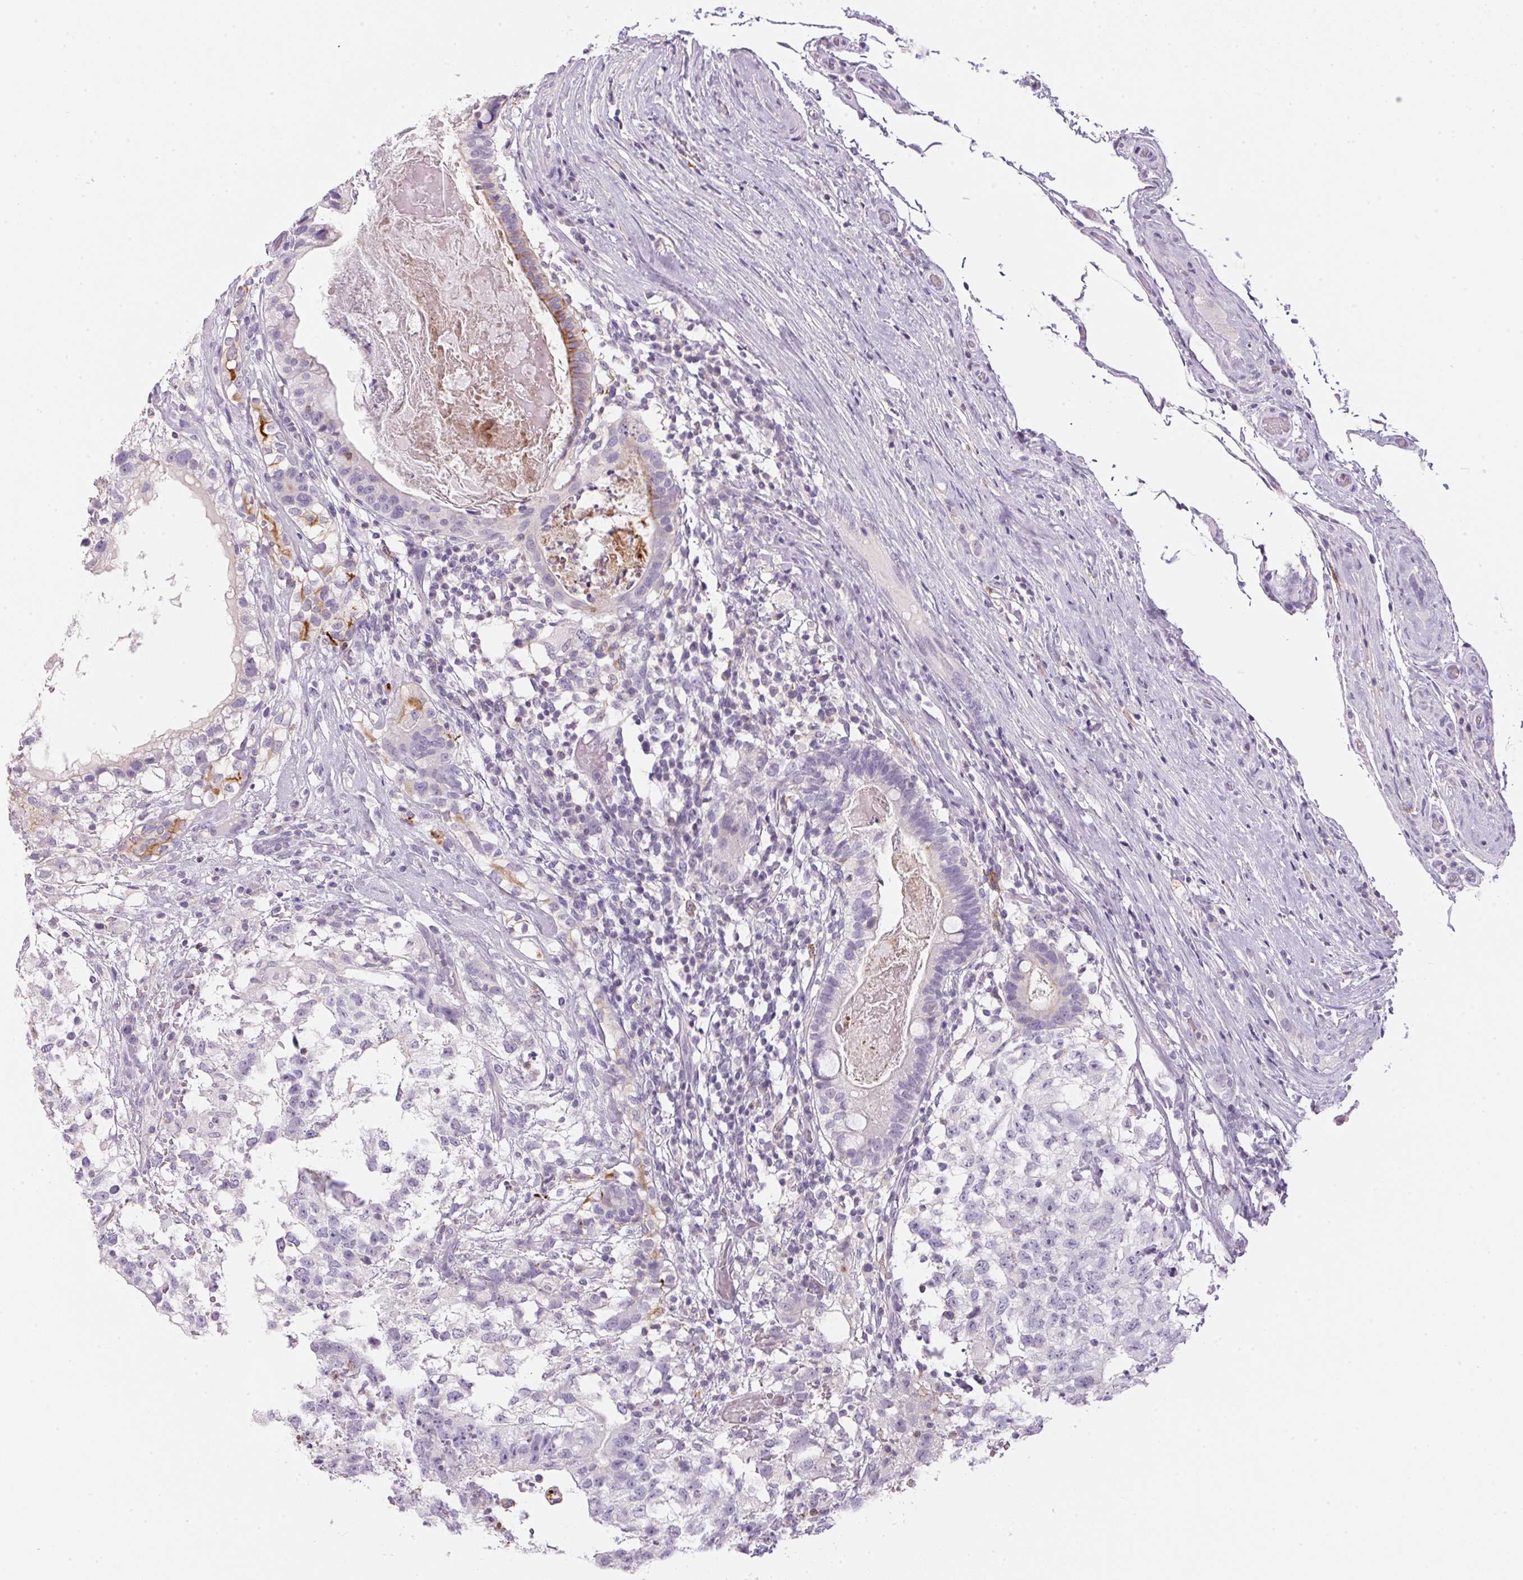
{"staining": {"intensity": "moderate", "quantity": "<25%", "location": "cytoplasmic/membranous"}, "tissue": "testis cancer", "cell_type": "Tumor cells", "image_type": "cancer", "snomed": [{"axis": "morphology", "description": "Seminoma, NOS"}, {"axis": "morphology", "description": "Carcinoma, Embryonal, NOS"}, {"axis": "topography", "description": "Testis"}], "caption": "The micrograph demonstrates immunohistochemical staining of testis seminoma. There is moderate cytoplasmic/membranous expression is seen in about <25% of tumor cells.", "gene": "ECPAS", "patient": {"sex": "male", "age": 41}}